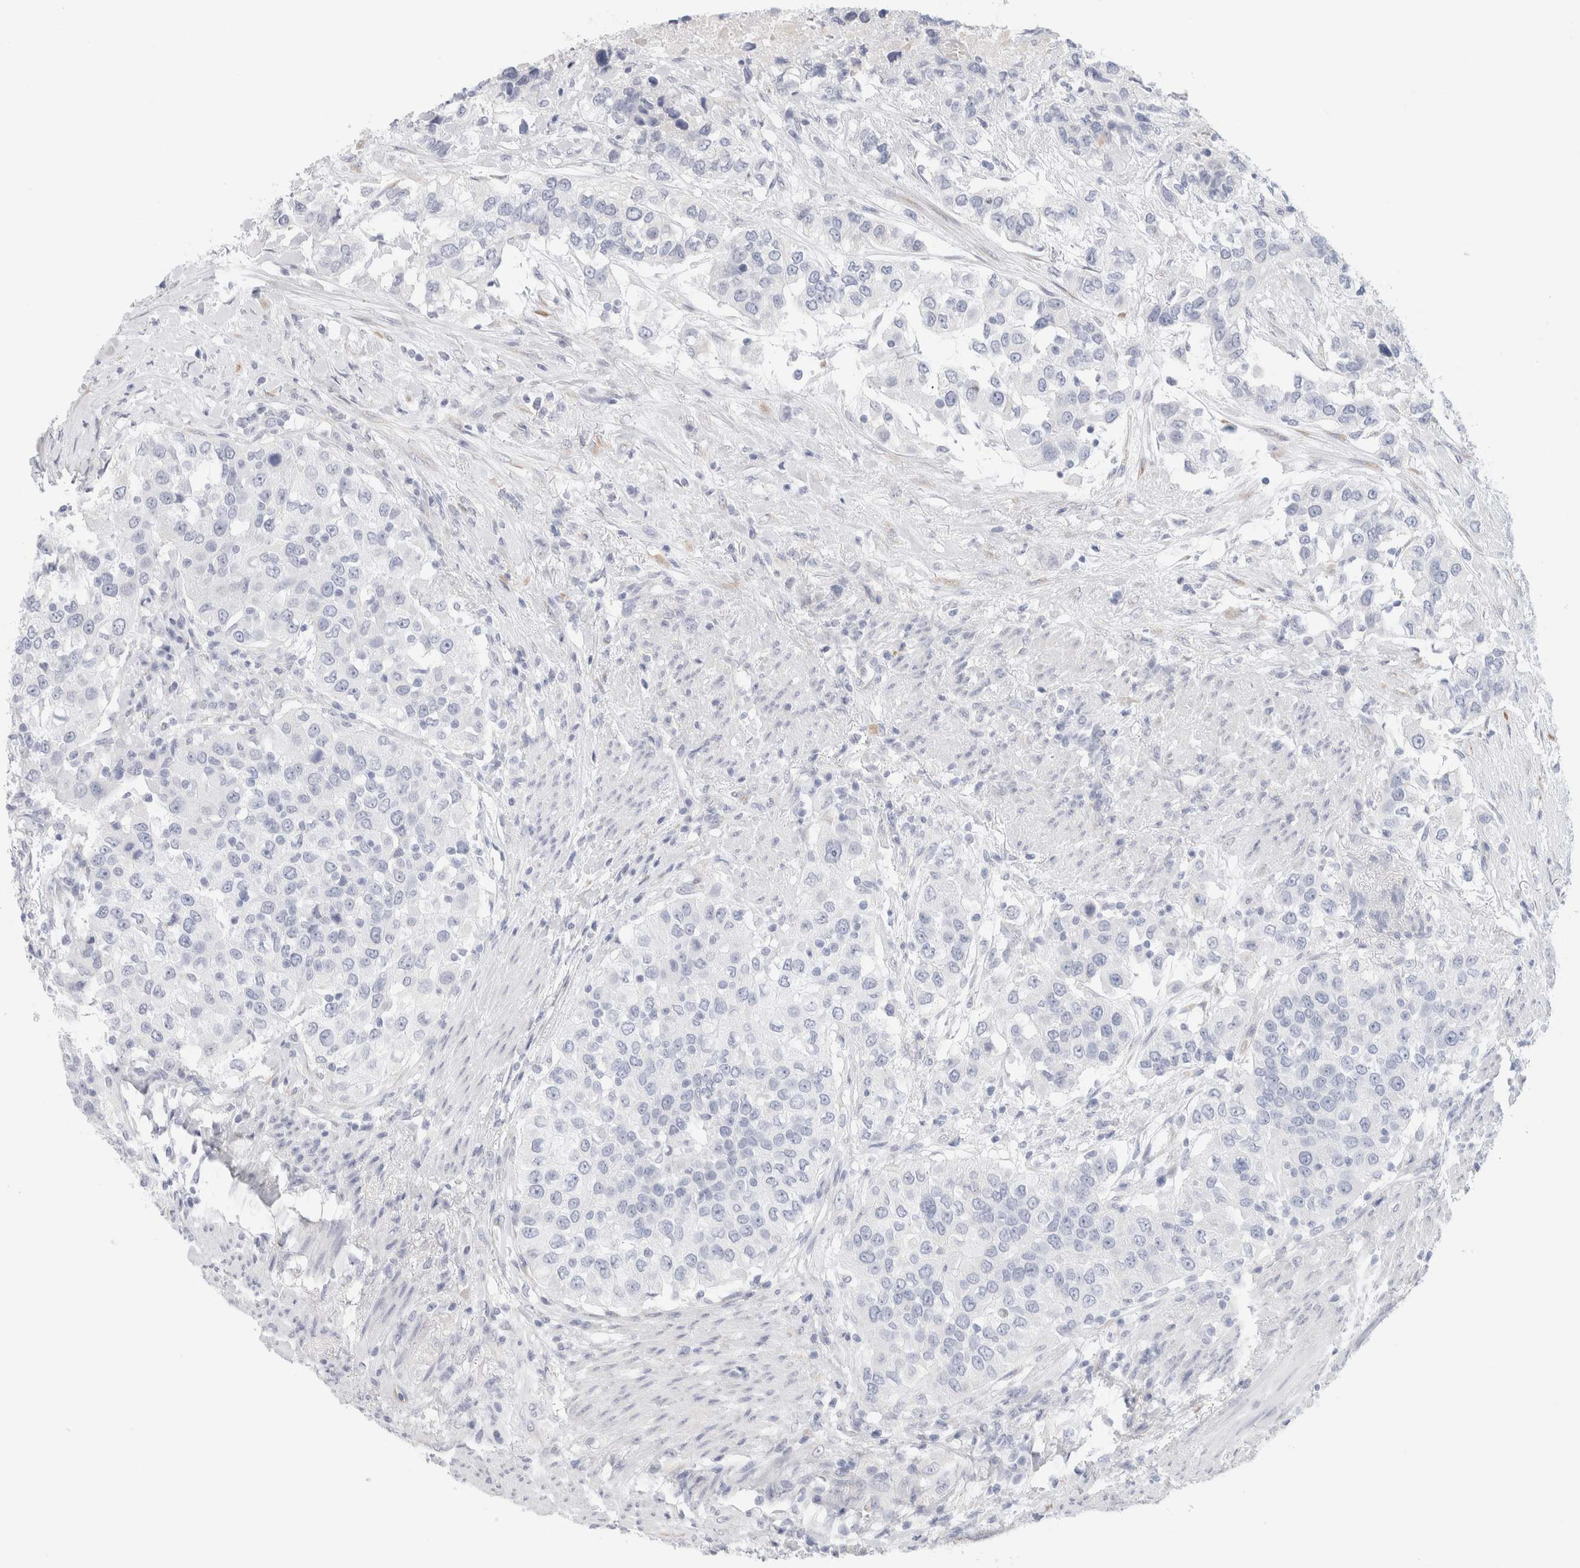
{"staining": {"intensity": "negative", "quantity": "none", "location": "none"}, "tissue": "urothelial cancer", "cell_type": "Tumor cells", "image_type": "cancer", "snomed": [{"axis": "morphology", "description": "Urothelial carcinoma, High grade"}, {"axis": "topography", "description": "Urinary bladder"}], "caption": "Immunohistochemistry (IHC) histopathology image of urothelial cancer stained for a protein (brown), which demonstrates no positivity in tumor cells.", "gene": "RTN4", "patient": {"sex": "female", "age": 80}}